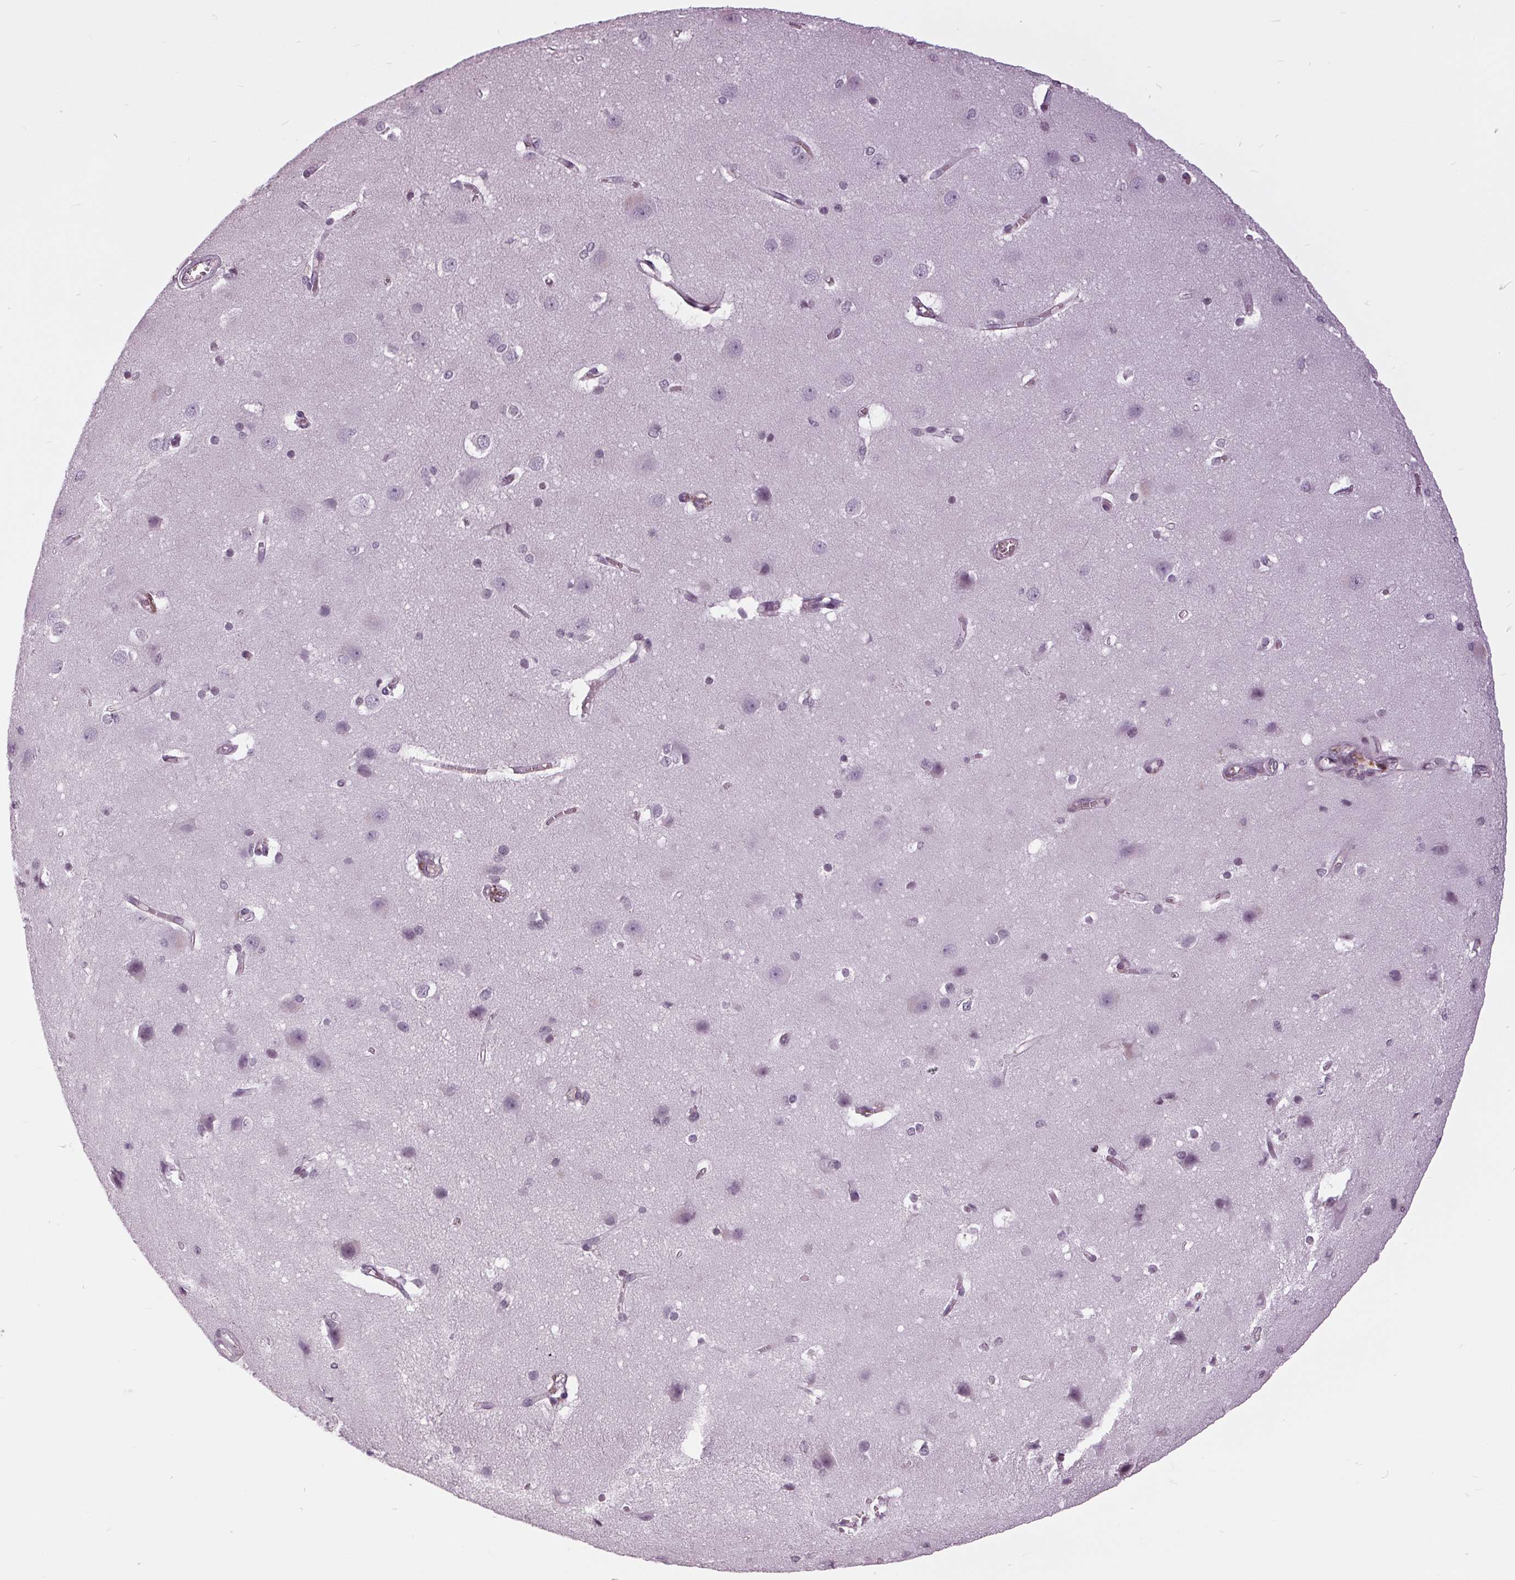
{"staining": {"intensity": "negative", "quantity": "none", "location": "none"}, "tissue": "cerebral cortex", "cell_type": "Endothelial cells", "image_type": "normal", "snomed": [{"axis": "morphology", "description": "Normal tissue, NOS"}, {"axis": "topography", "description": "Cerebral cortex"}], "caption": "IHC of benign human cerebral cortex shows no staining in endothelial cells.", "gene": "SLC9A4", "patient": {"sex": "male", "age": 37}}